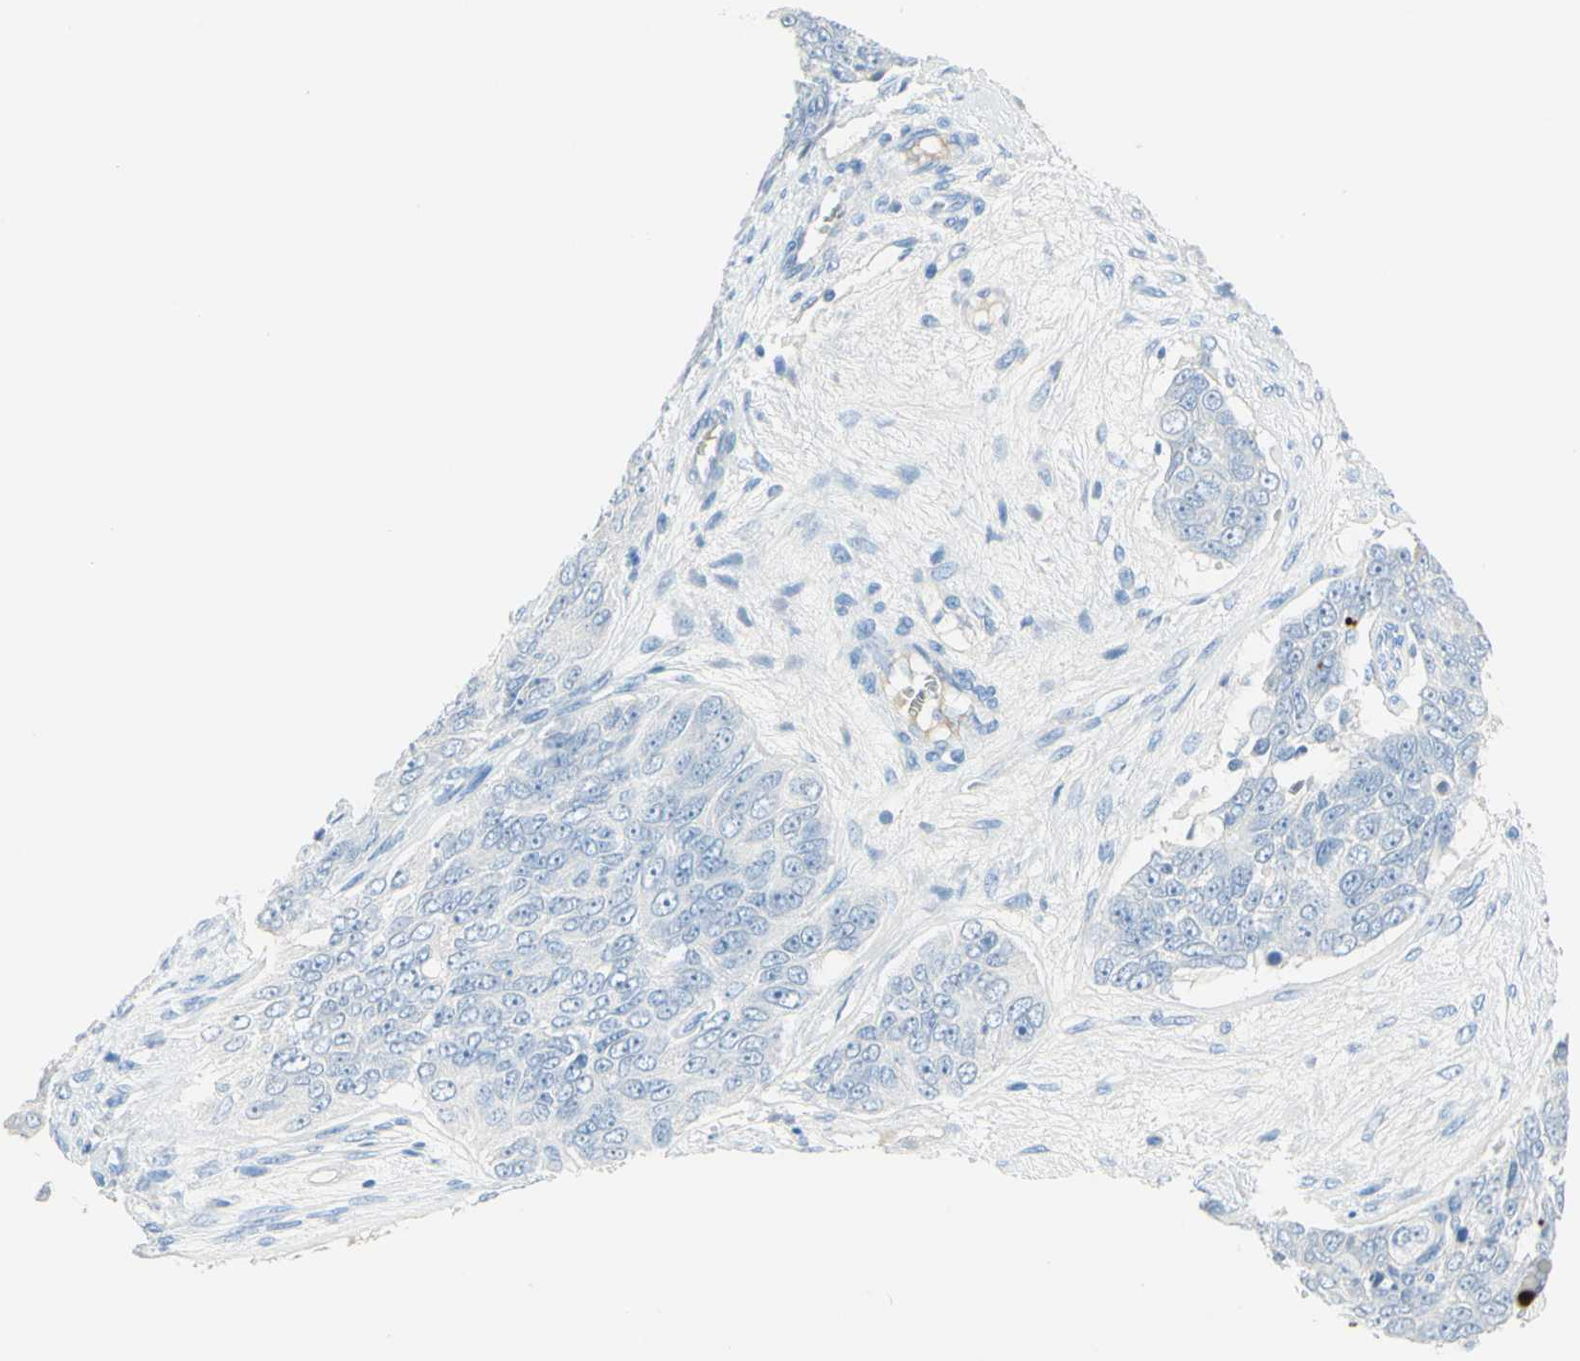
{"staining": {"intensity": "negative", "quantity": "none", "location": "none"}, "tissue": "ovarian cancer", "cell_type": "Tumor cells", "image_type": "cancer", "snomed": [{"axis": "morphology", "description": "Carcinoma, endometroid"}, {"axis": "topography", "description": "Ovary"}], "caption": "This is a histopathology image of immunohistochemistry staining of ovarian cancer (endometroid carcinoma), which shows no expression in tumor cells.", "gene": "IL6ST", "patient": {"sex": "female", "age": 51}}